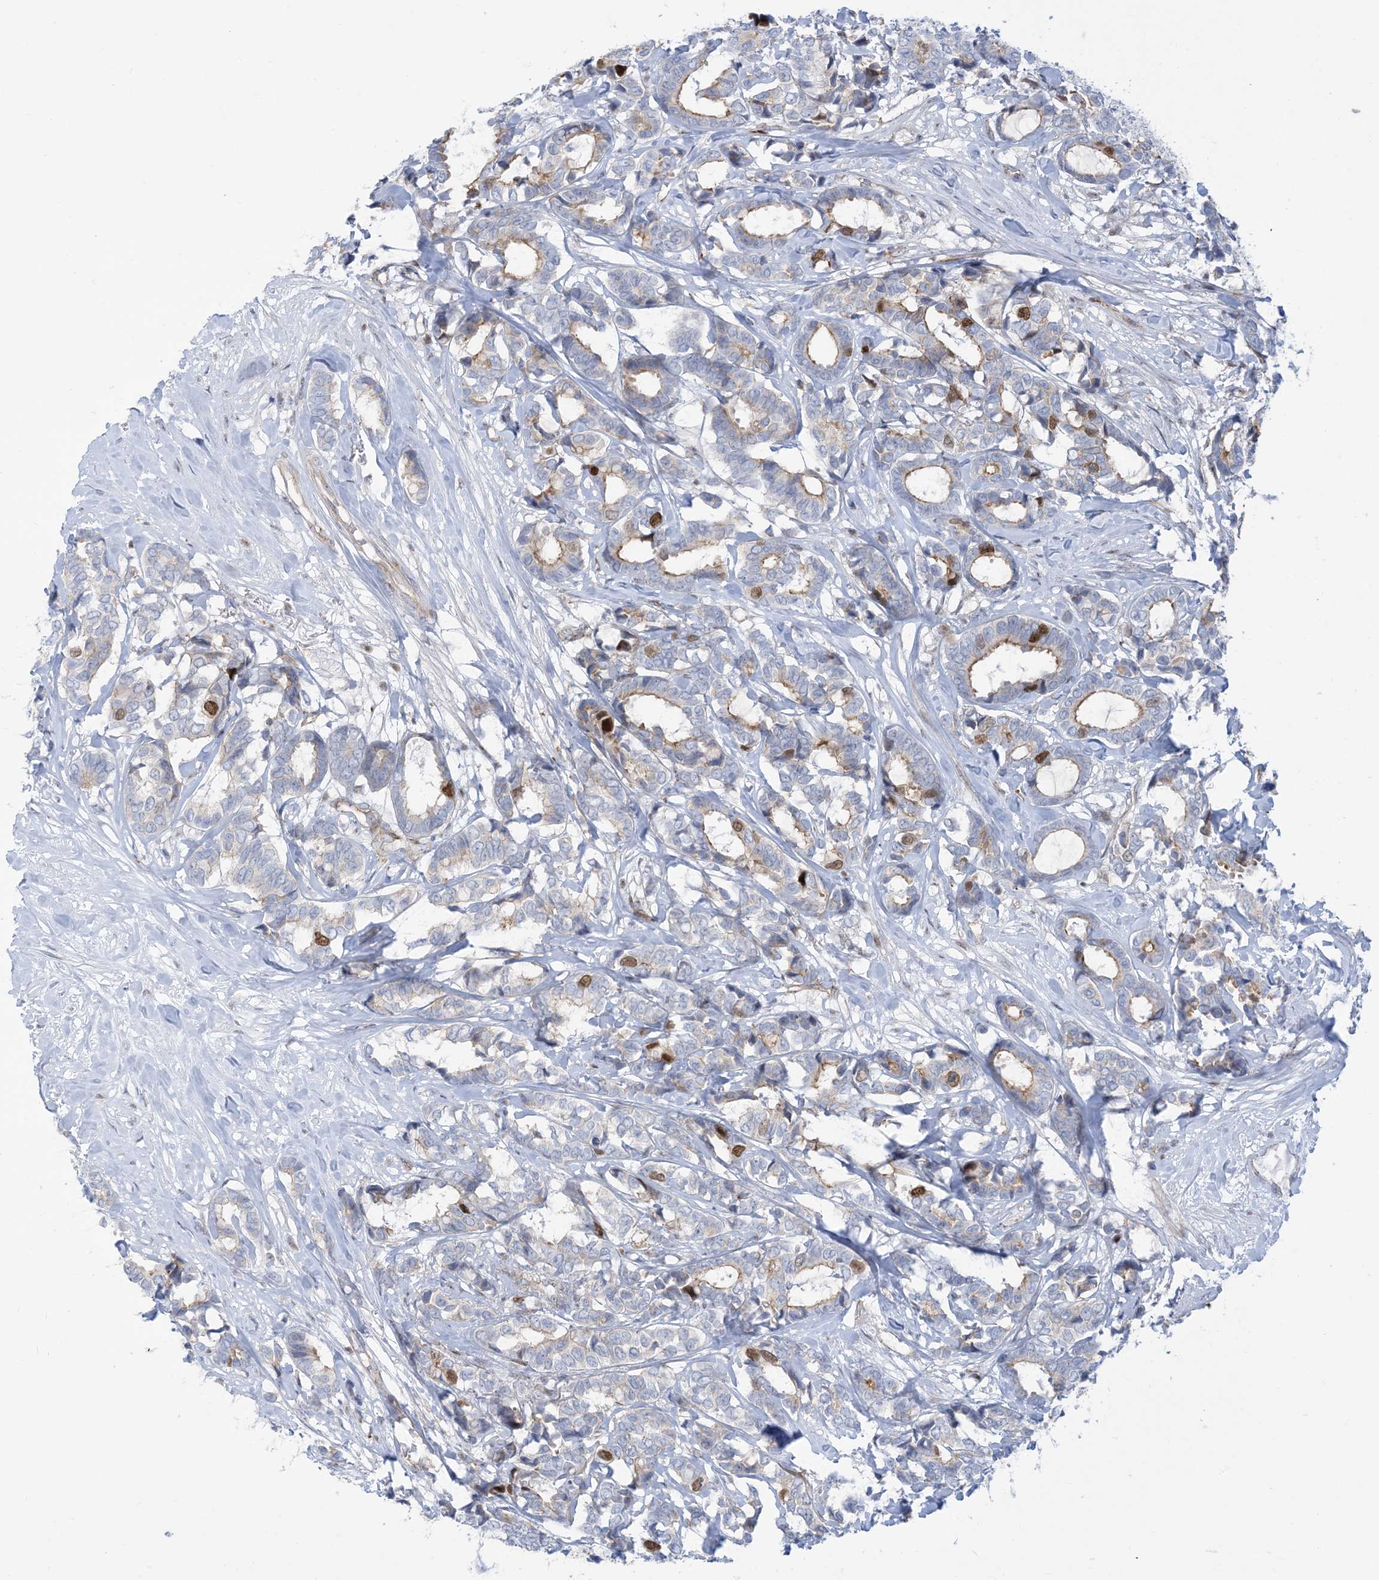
{"staining": {"intensity": "strong", "quantity": "<25%", "location": "nuclear"}, "tissue": "breast cancer", "cell_type": "Tumor cells", "image_type": "cancer", "snomed": [{"axis": "morphology", "description": "Duct carcinoma"}, {"axis": "topography", "description": "Breast"}], "caption": "Immunohistochemical staining of human breast infiltrating ductal carcinoma demonstrates medium levels of strong nuclear positivity in about <25% of tumor cells.", "gene": "MARS2", "patient": {"sex": "female", "age": 87}}